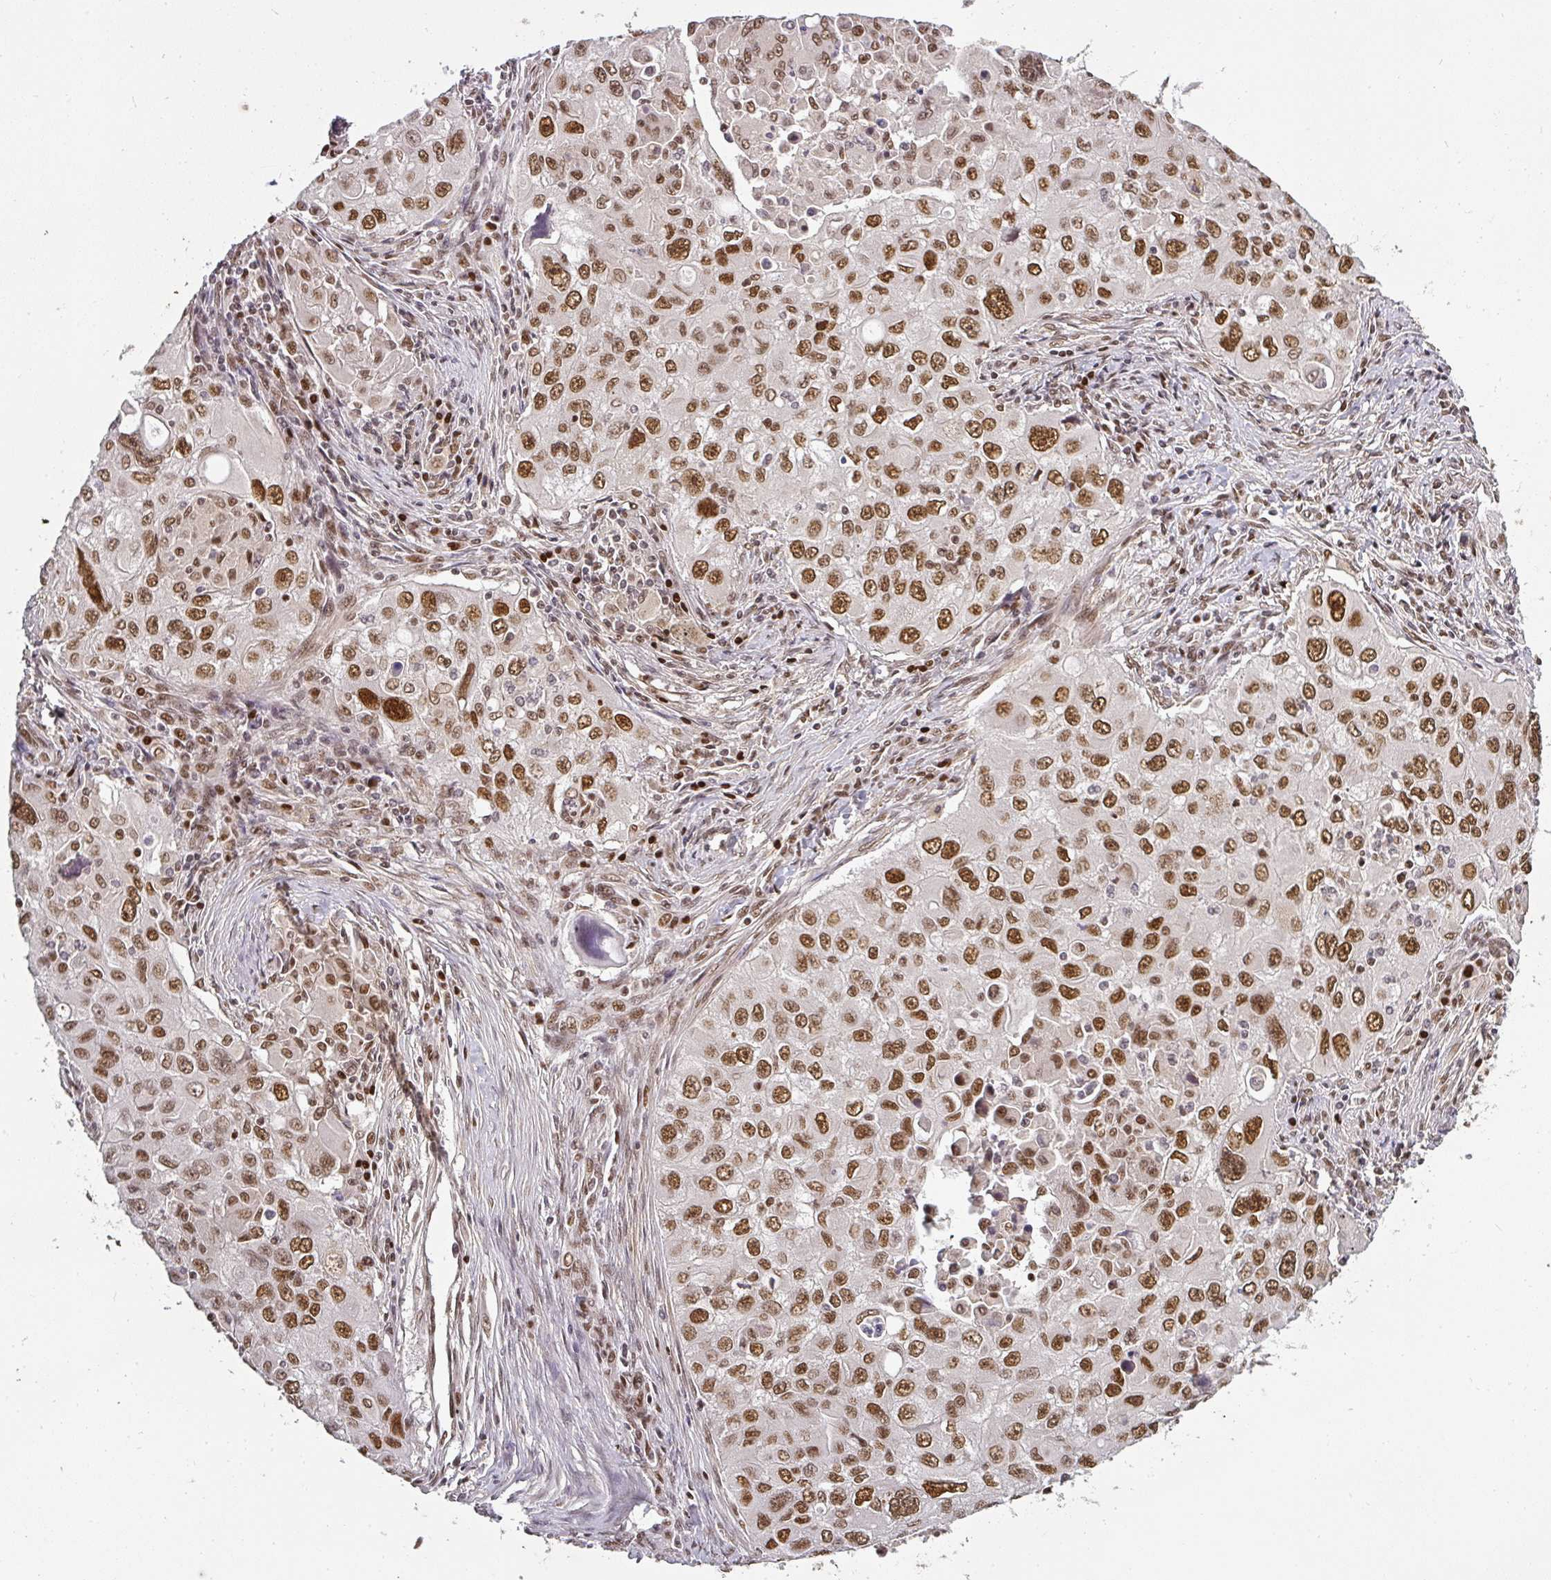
{"staining": {"intensity": "moderate", "quantity": ">75%", "location": "nuclear"}, "tissue": "lung cancer", "cell_type": "Tumor cells", "image_type": "cancer", "snomed": [{"axis": "morphology", "description": "Adenocarcinoma, NOS"}, {"axis": "morphology", "description": "Adenocarcinoma, metastatic, NOS"}, {"axis": "topography", "description": "Lymph node"}, {"axis": "topography", "description": "Lung"}], "caption": "Lung cancer (metastatic adenocarcinoma) stained for a protein (brown) shows moderate nuclear positive positivity in approximately >75% of tumor cells.", "gene": "GPRIN2", "patient": {"sex": "female", "age": 42}}